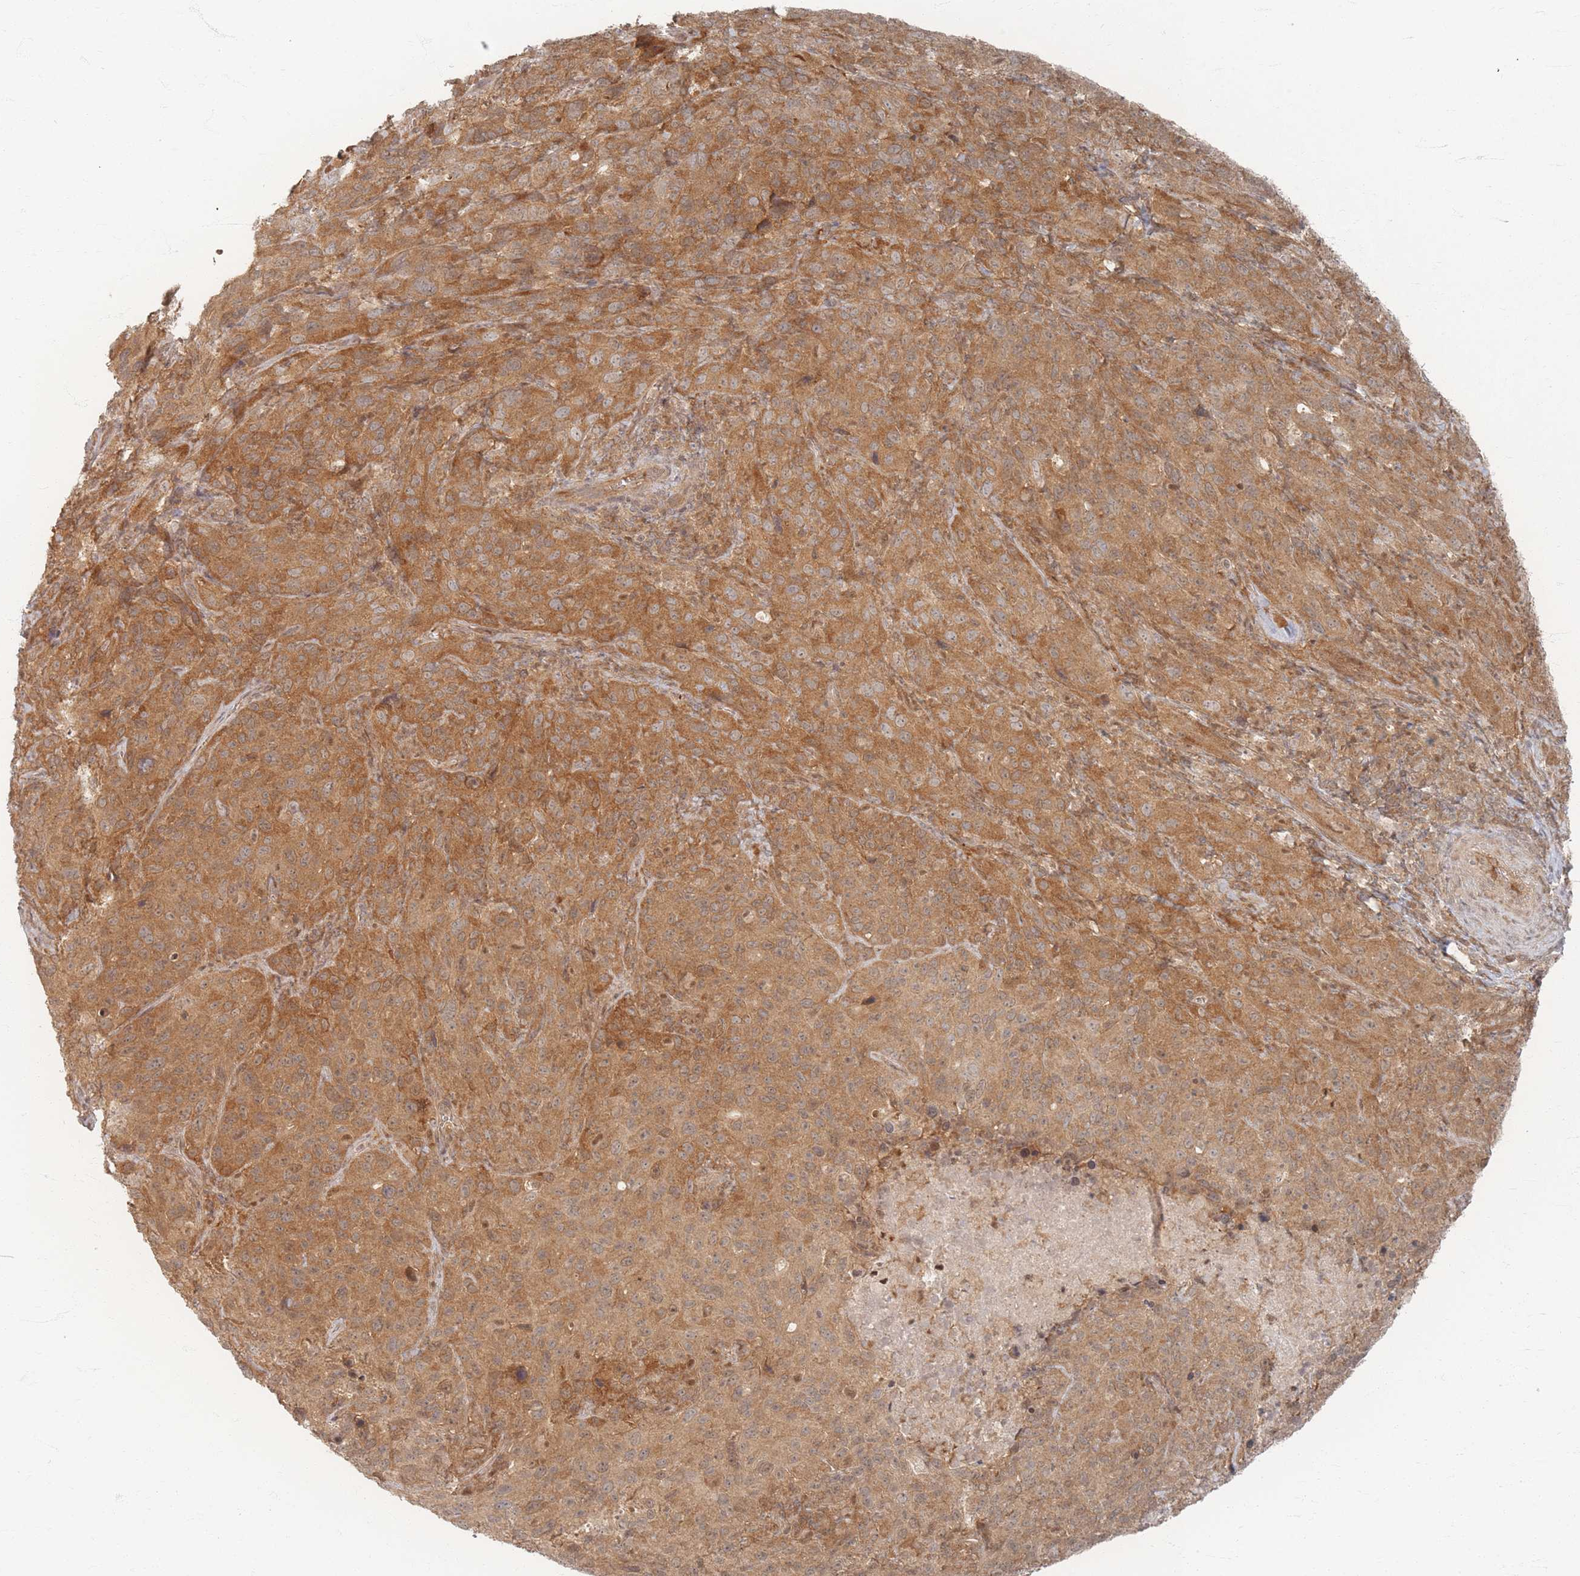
{"staining": {"intensity": "moderate", "quantity": ">75%", "location": "cytoplasmic/membranous"}, "tissue": "cervical cancer", "cell_type": "Tumor cells", "image_type": "cancer", "snomed": [{"axis": "morphology", "description": "Squamous cell carcinoma, NOS"}, {"axis": "topography", "description": "Cervix"}], "caption": "Squamous cell carcinoma (cervical) stained with a brown dye displays moderate cytoplasmic/membranous positive positivity in about >75% of tumor cells.", "gene": "PSMD9", "patient": {"sex": "female", "age": 51}}